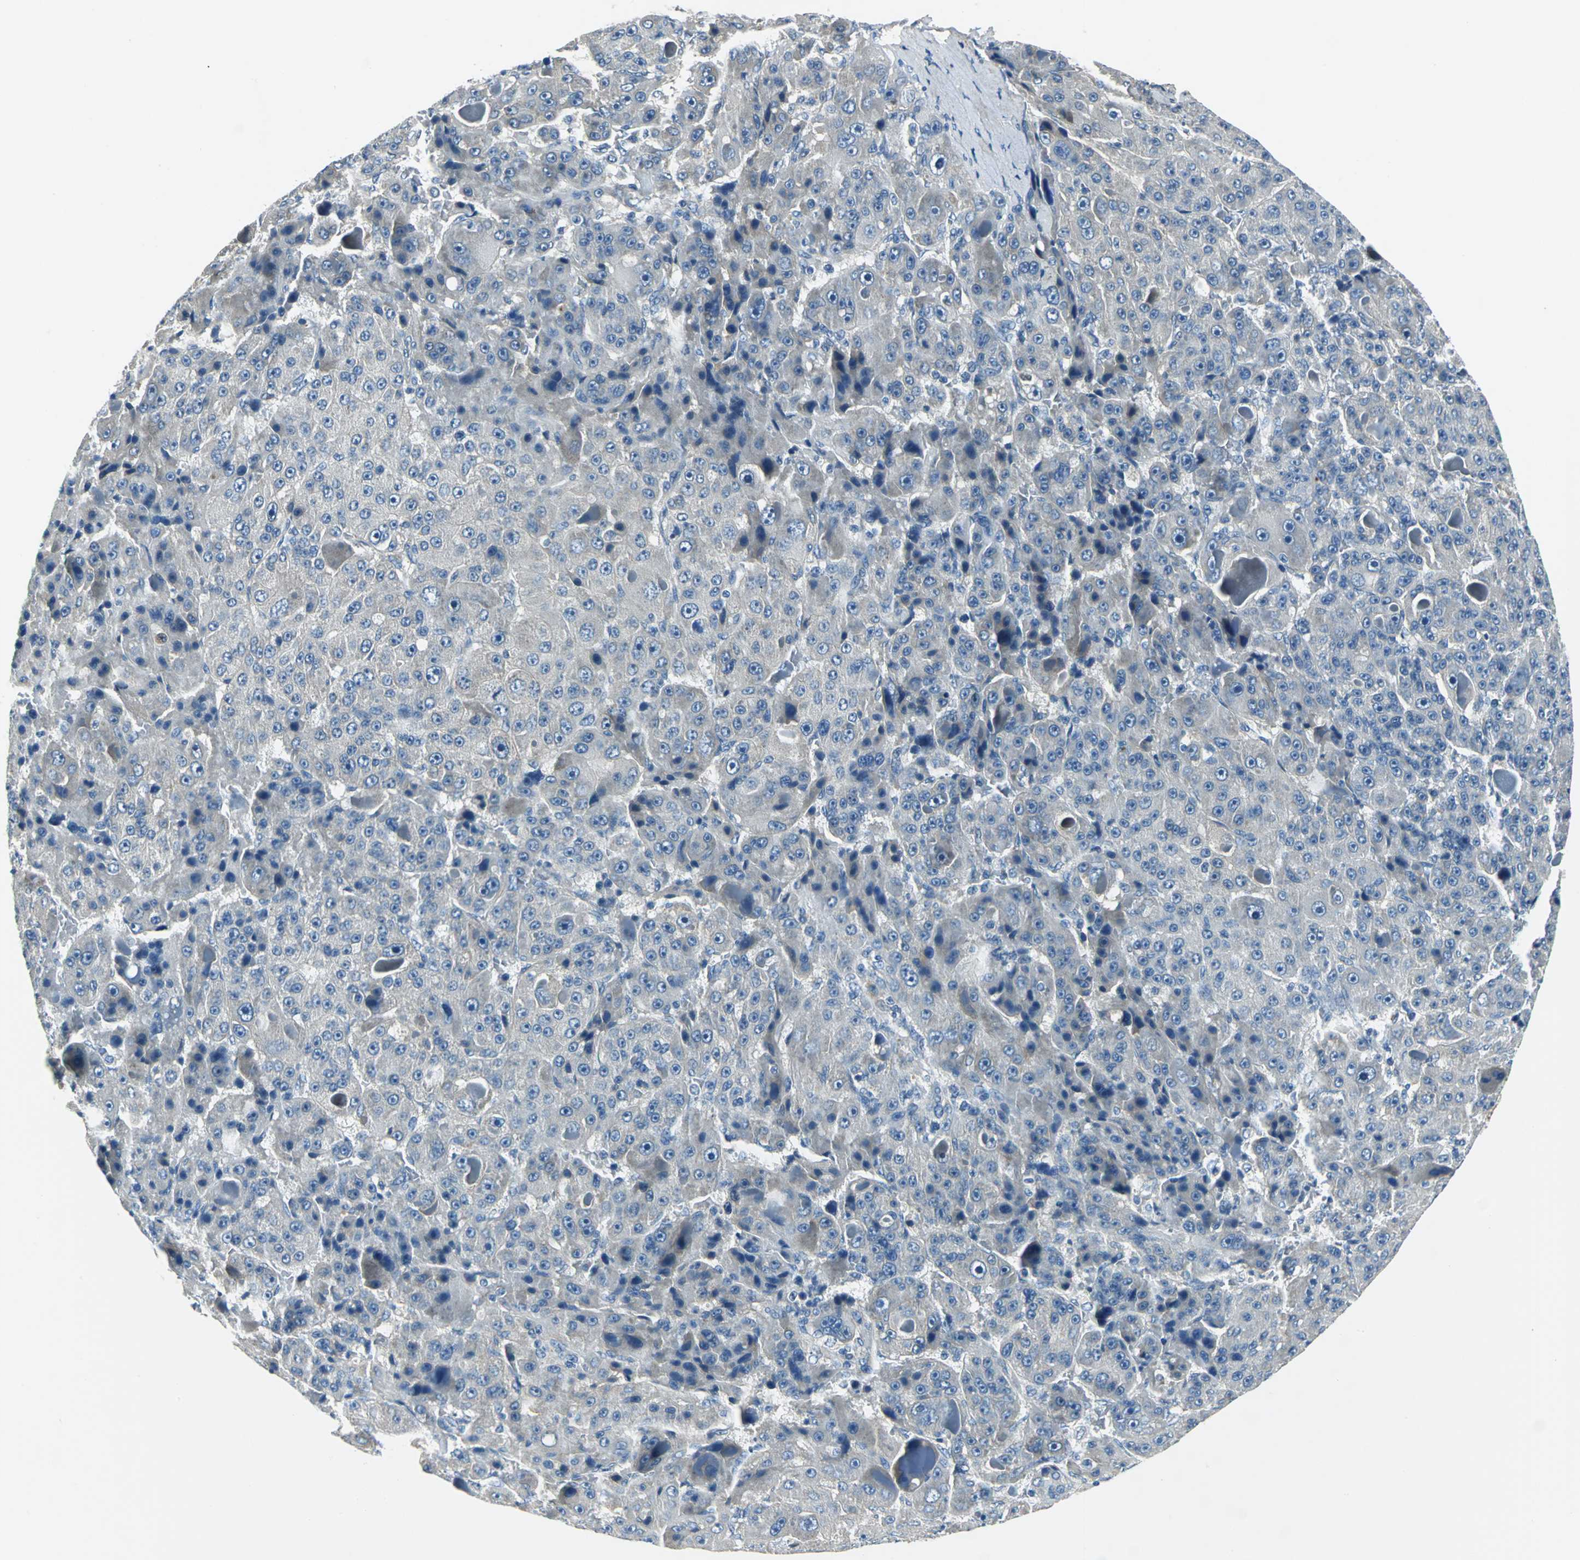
{"staining": {"intensity": "weak", "quantity": "<25%", "location": "cytoplasmic/membranous"}, "tissue": "liver cancer", "cell_type": "Tumor cells", "image_type": "cancer", "snomed": [{"axis": "morphology", "description": "Carcinoma, Hepatocellular, NOS"}, {"axis": "topography", "description": "Liver"}], "caption": "Human hepatocellular carcinoma (liver) stained for a protein using IHC demonstrates no expression in tumor cells.", "gene": "SLC16A7", "patient": {"sex": "male", "age": 76}}